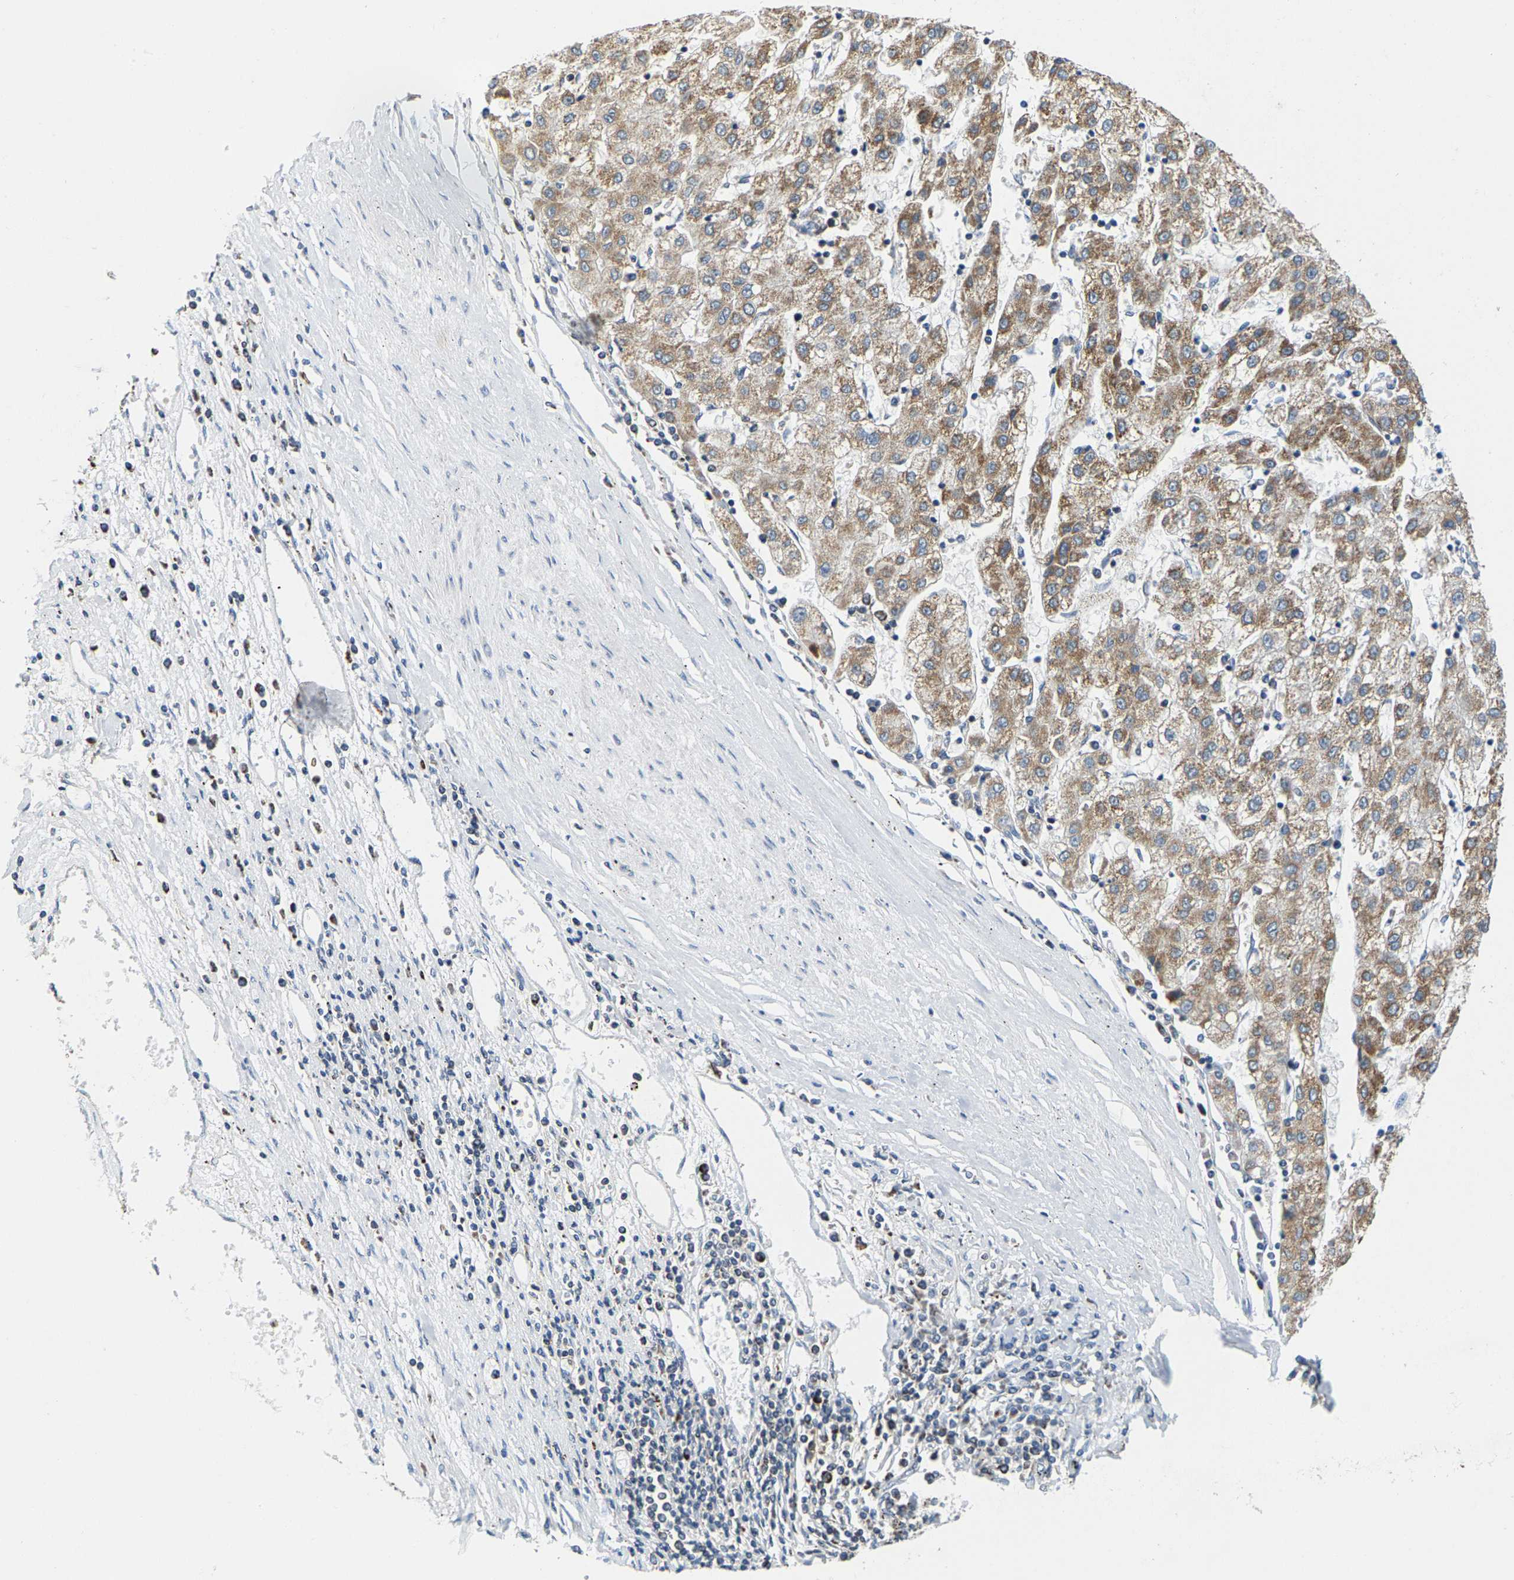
{"staining": {"intensity": "moderate", "quantity": ">75%", "location": "cytoplasmic/membranous"}, "tissue": "liver cancer", "cell_type": "Tumor cells", "image_type": "cancer", "snomed": [{"axis": "morphology", "description": "Carcinoma, Hepatocellular, NOS"}, {"axis": "topography", "description": "Liver"}], "caption": "This image reveals liver hepatocellular carcinoma stained with IHC to label a protein in brown. The cytoplasmic/membranous of tumor cells show moderate positivity for the protein. Nuclei are counter-stained blue.", "gene": "SHMT2", "patient": {"sex": "male", "age": 72}}